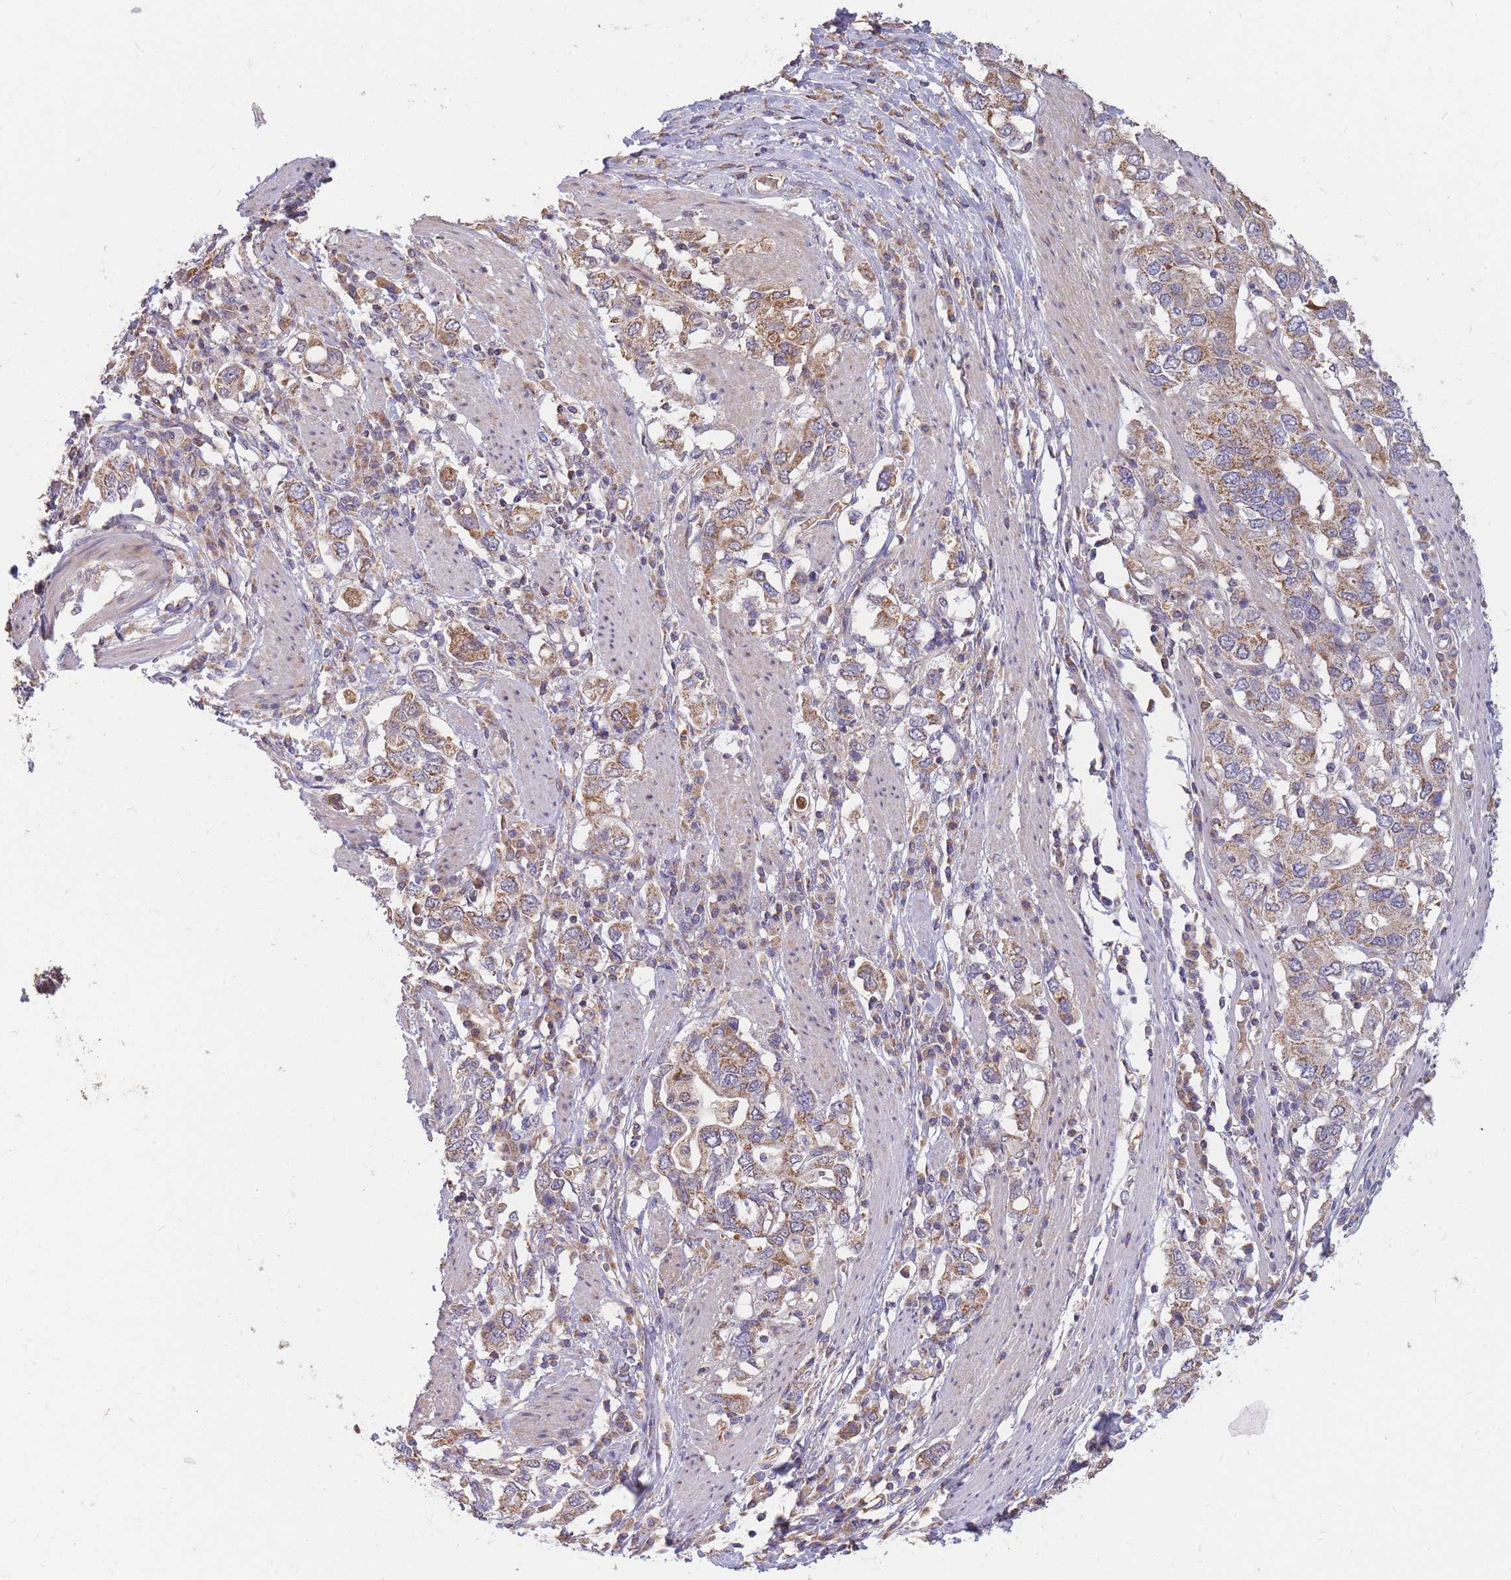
{"staining": {"intensity": "moderate", "quantity": ">75%", "location": "cytoplasmic/membranous"}, "tissue": "stomach cancer", "cell_type": "Tumor cells", "image_type": "cancer", "snomed": [{"axis": "morphology", "description": "Adenocarcinoma, NOS"}, {"axis": "topography", "description": "Stomach, upper"}, {"axis": "topography", "description": "Stomach"}], "caption": "Human adenocarcinoma (stomach) stained with a protein marker shows moderate staining in tumor cells.", "gene": "PTPMT1", "patient": {"sex": "male", "age": 62}}